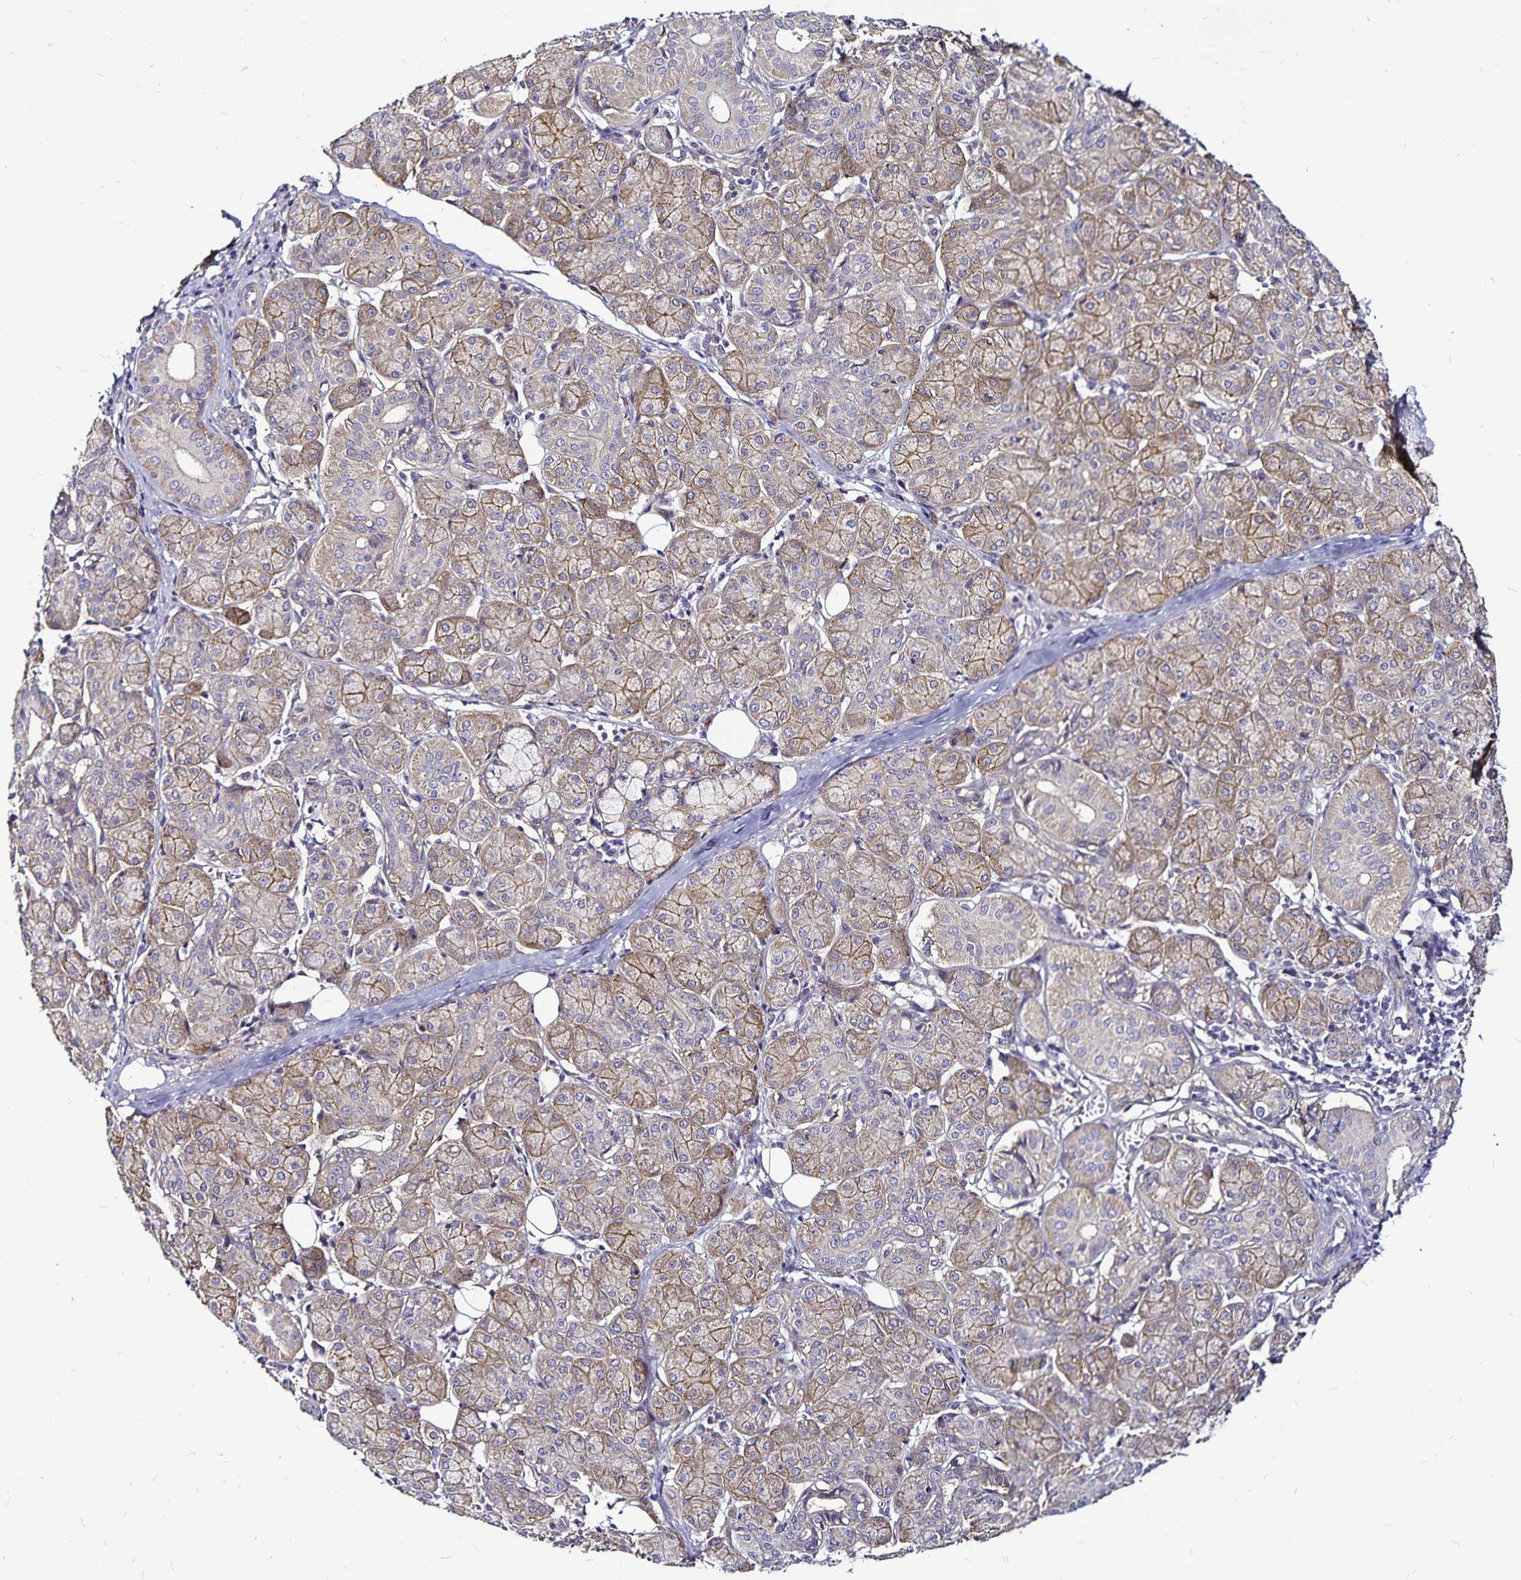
{"staining": {"intensity": "moderate", "quantity": "25%-75%", "location": "cytoplasmic/membranous"}, "tissue": "salivary gland", "cell_type": "Glandular cells", "image_type": "normal", "snomed": [{"axis": "morphology", "description": "Normal tissue, NOS"}, {"axis": "morphology", "description": "Inflammation, NOS"}, {"axis": "topography", "description": "Lymph node"}, {"axis": "topography", "description": "Salivary gland"}], "caption": "Immunohistochemistry photomicrograph of benign salivary gland: salivary gland stained using IHC shows medium levels of moderate protein expression localized specifically in the cytoplasmic/membranous of glandular cells, appearing as a cytoplasmic/membranous brown color.", "gene": "GNG12", "patient": {"sex": "male", "age": 3}}